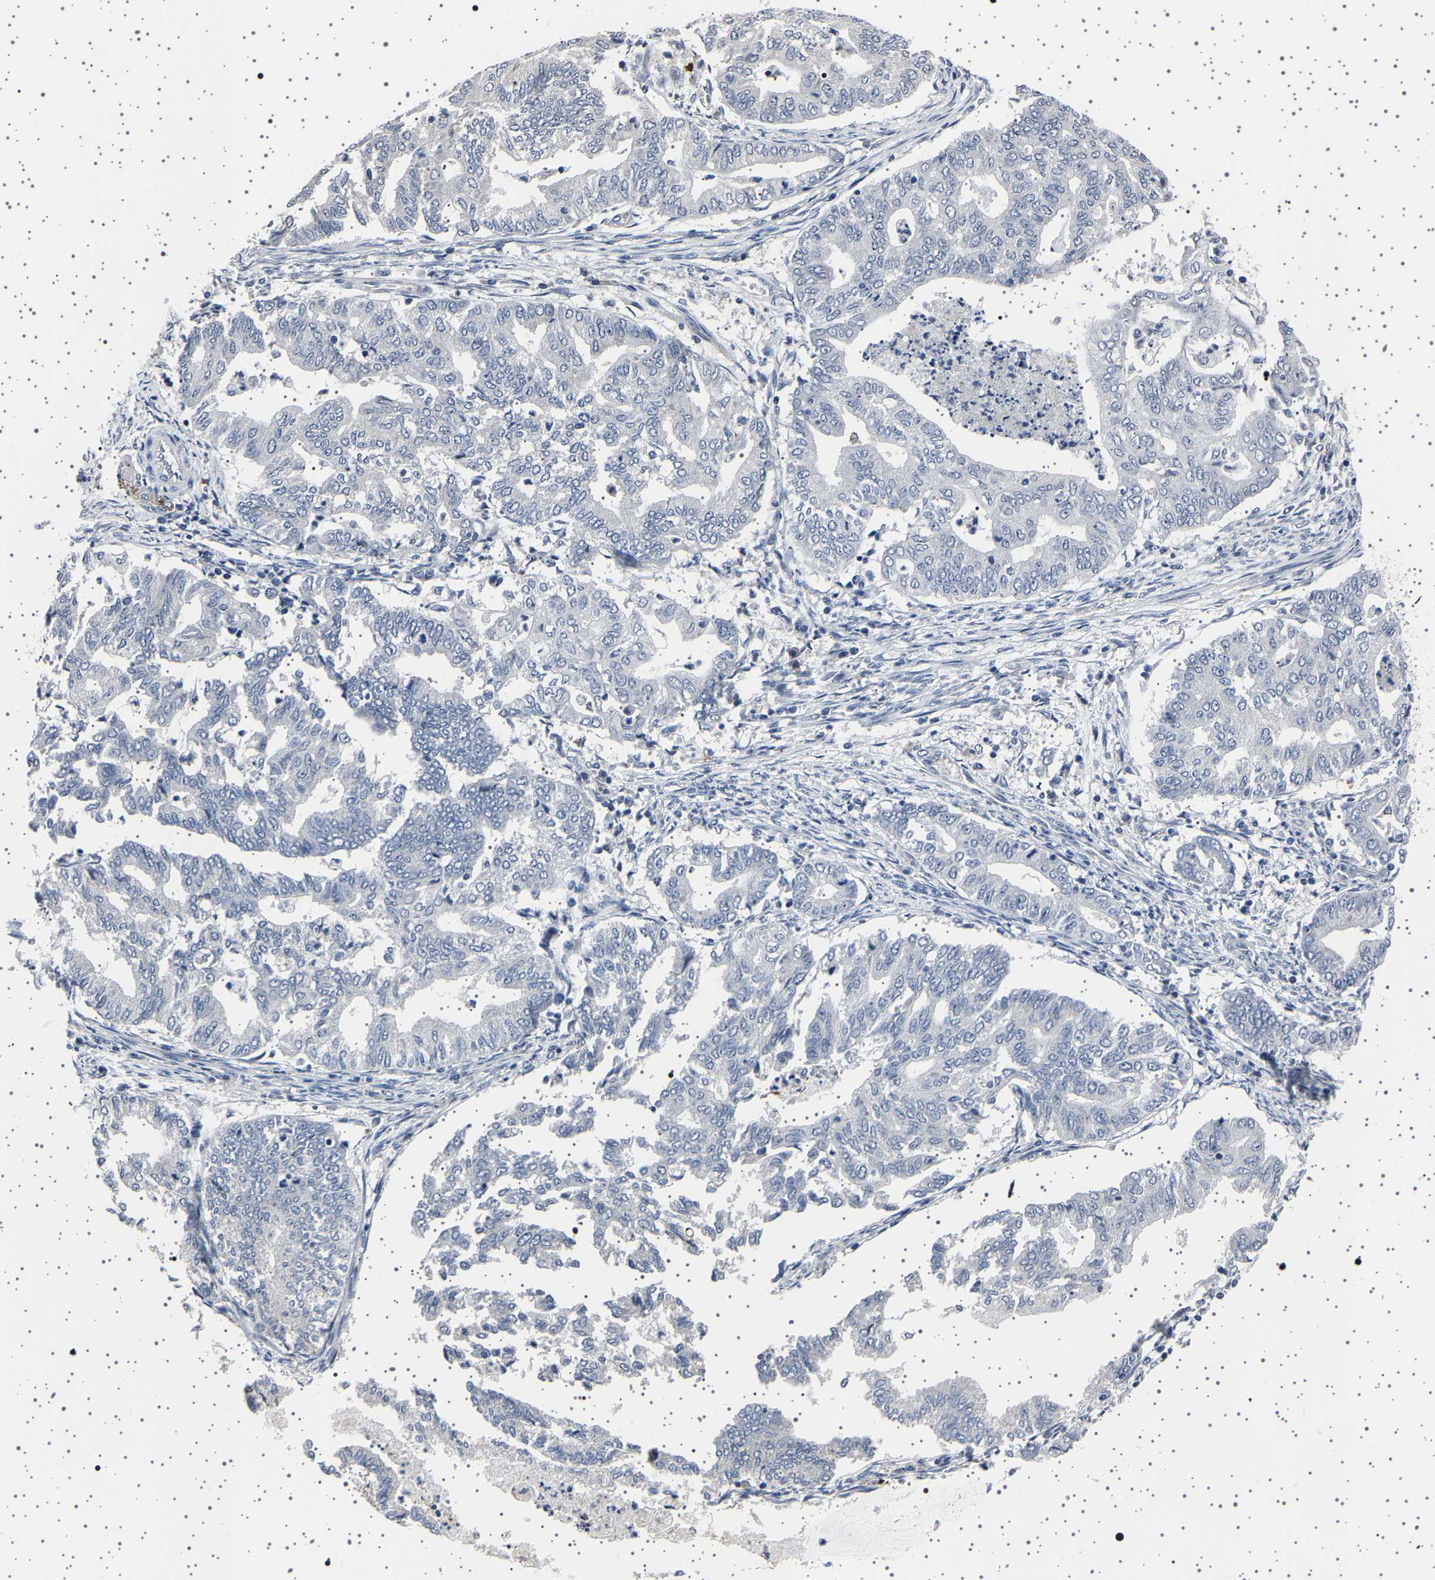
{"staining": {"intensity": "negative", "quantity": "none", "location": "none"}, "tissue": "endometrial cancer", "cell_type": "Tumor cells", "image_type": "cancer", "snomed": [{"axis": "morphology", "description": "Adenocarcinoma, NOS"}, {"axis": "topography", "description": "Endometrium"}], "caption": "DAB immunohistochemical staining of human endometrial cancer (adenocarcinoma) demonstrates no significant positivity in tumor cells. Brightfield microscopy of immunohistochemistry (IHC) stained with DAB (3,3'-diaminobenzidine) (brown) and hematoxylin (blue), captured at high magnification.", "gene": "IL10RB", "patient": {"sex": "female", "age": 79}}